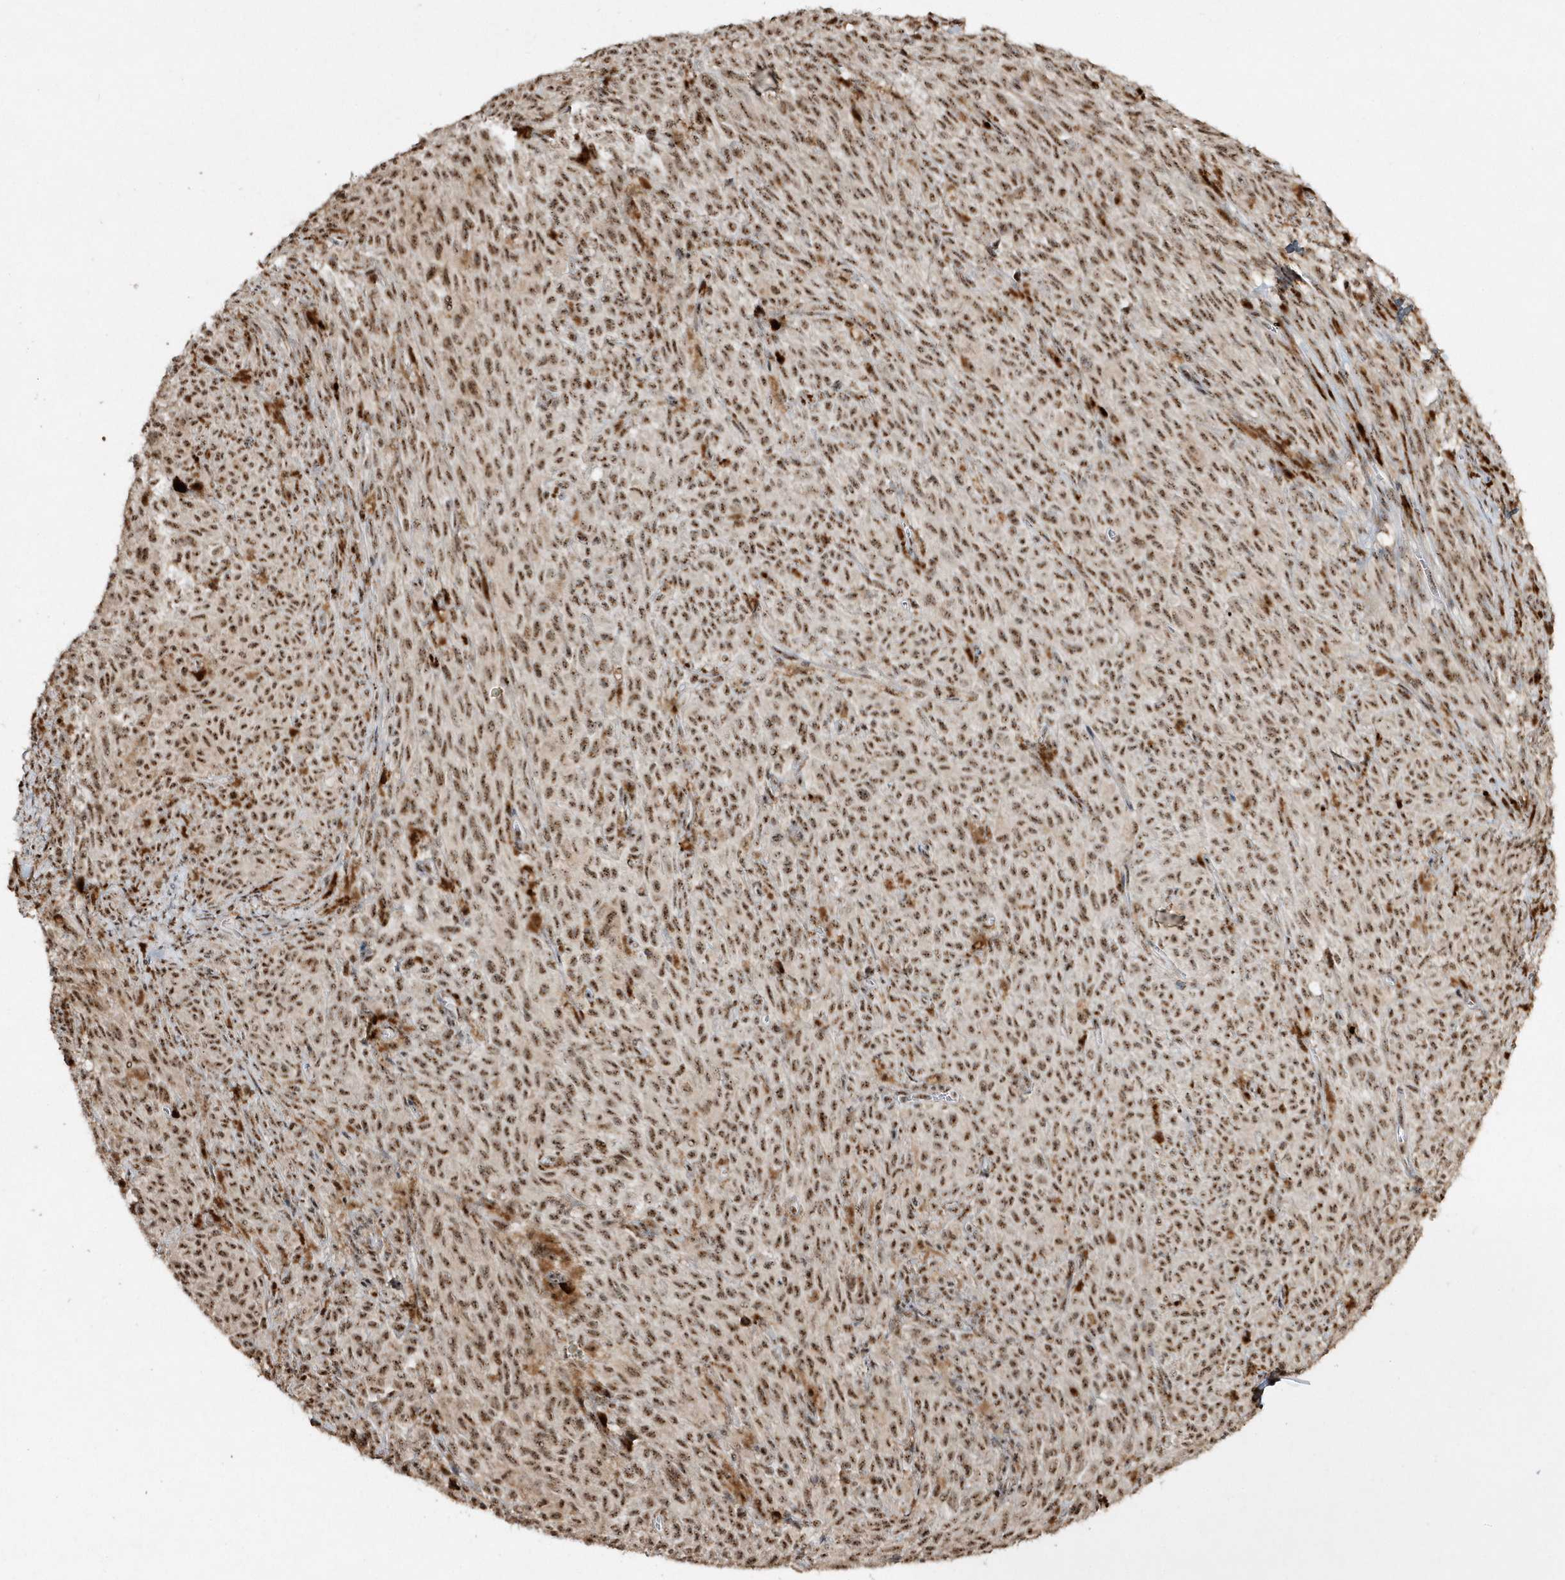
{"staining": {"intensity": "moderate", "quantity": ">75%", "location": "nuclear"}, "tissue": "melanoma", "cell_type": "Tumor cells", "image_type": "cancer", "snomed": [{"axis": "morphology", "description": "Malignant melanoma, NOS"}, {"axis": "topography", "description": "Skin"}], "caption": "Immunohistochemistry micrograph of melanoma stained for a protein (brown), which reveals medium levels of moderate nuclear positivity in approximately >75% of tumor cells.", "gene": "POLR3B", "patient": {"sex": "female", "age": 82}}